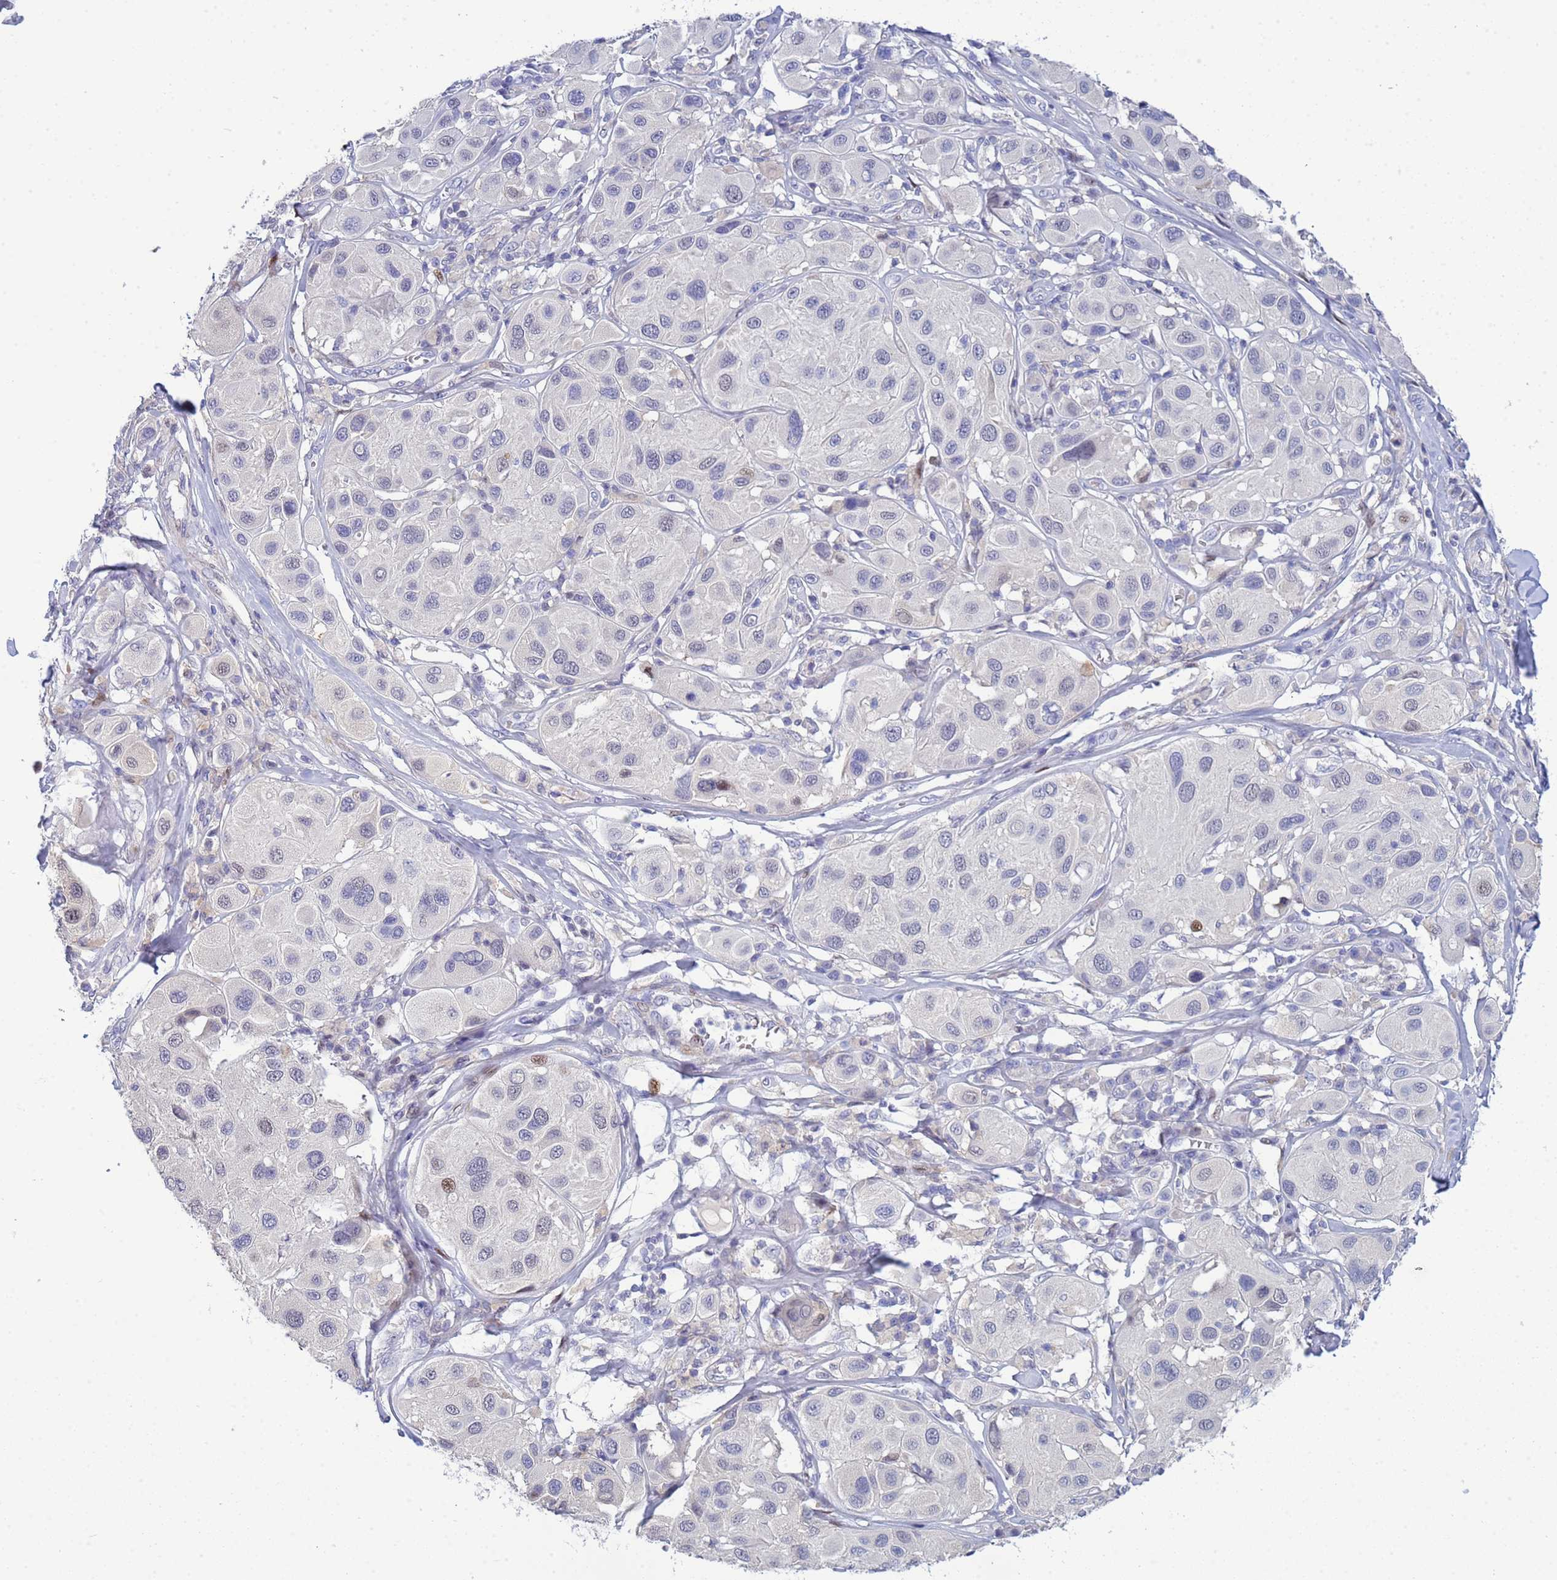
{"staining": {"intensity": "moderate", "quantity": "<25%", "location": "nuclear"}, "tissue": "melanoma", "cell_type": "Tumor cells", "image_type": "cancer", "snomed": [{"axis": "morphology", "description": "Malignant melanoma, Metastatic site"}, {"axis": "topography", "description": "Skin"}], "caption": "An image showing moderate nuclear positivity in approximately <25% of tumor cells in malignant melanoma (metastatic site), as visualized by brown immunohistochemical staining.", "gene": "PPP6R1", "patient": {"sex": "male", "age": 41}}